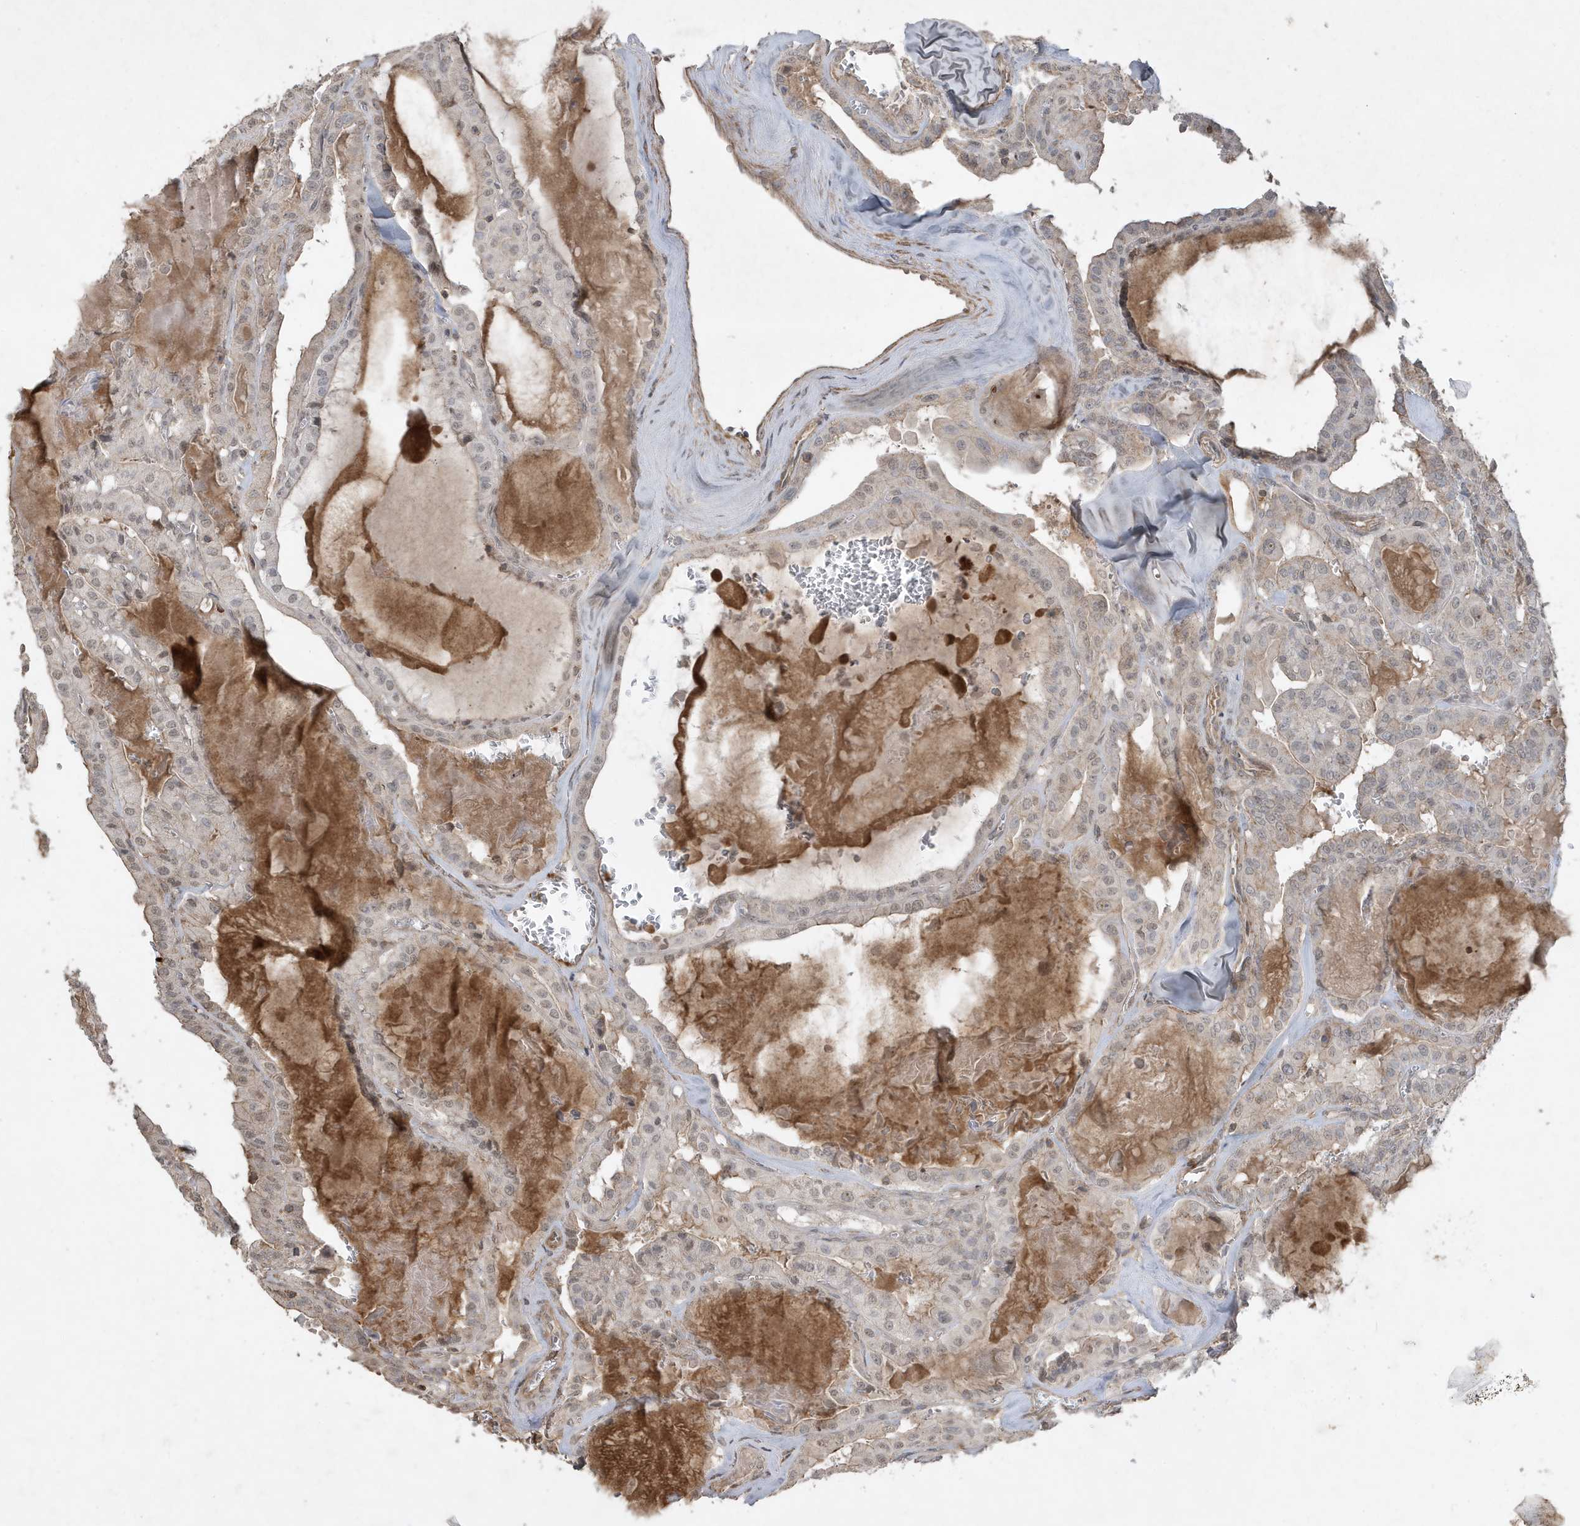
{"staining": {"intensity": "weak", "quantity": "25%-75%", "location": "cytoplasmic/membranous"}, "tissue": "thyroid cancer", "cell_type": "Tumor cells", "image_type": "cancer", "snomed": [{"axis": "morphology", "description": "Papillary adenocarcinoma, NOS"}, {"axis": "topography", "description": "Thyroid gland"}], "caption": "Protein staining displays weak cytoplasmic/membranous positivity in about 25%-75% of tumor cells in thyroid cancer (papillary adenocarcinoma). (IHC, brightfield microscopy, high magnification).", "gene": "PRRT3", "patient": {"sex": "male", "age": 52}}